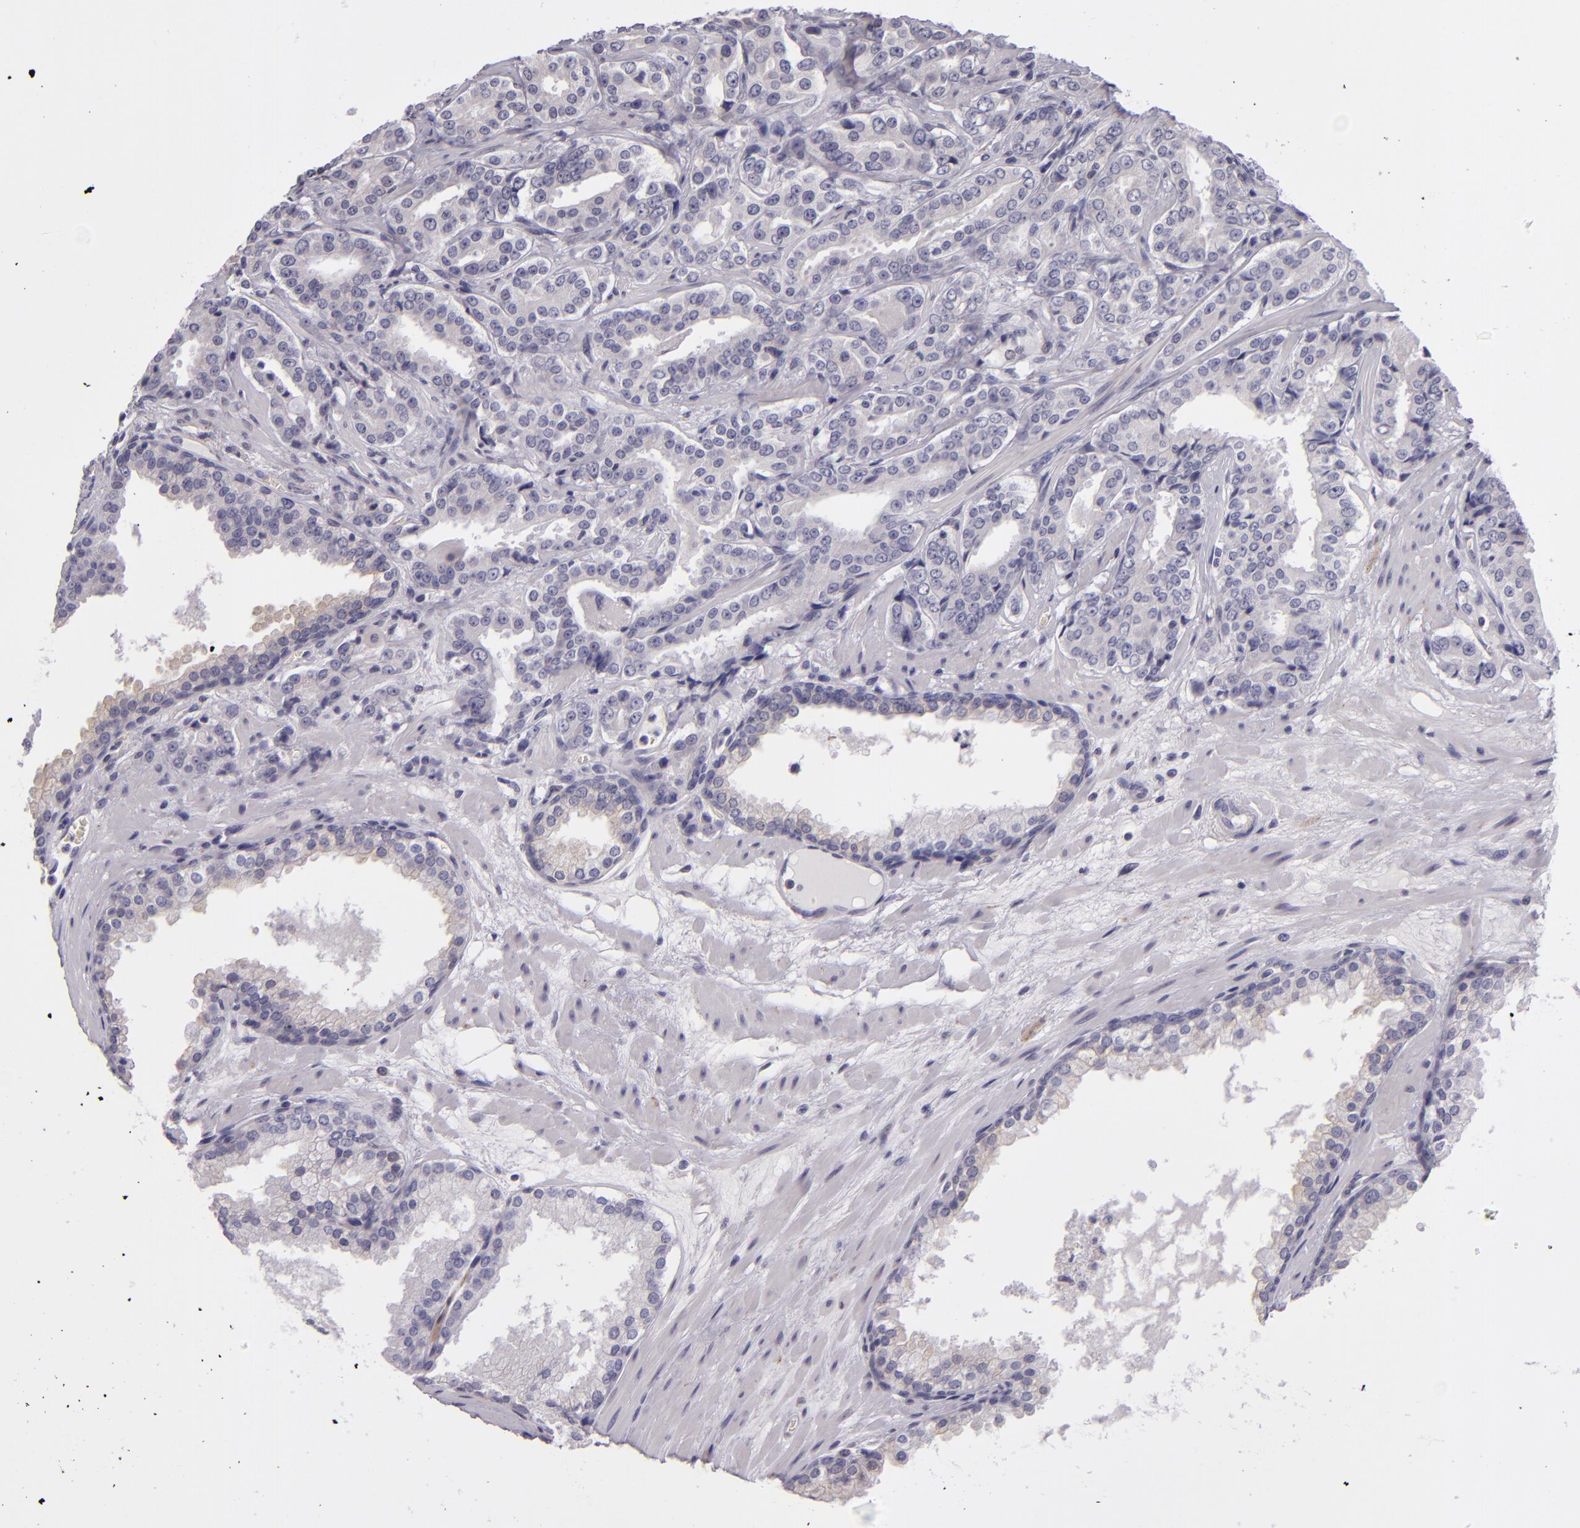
{"staining": {"intensity": "negative", "quantity": "none", "location": "none"}, "tissue": "prostate cancer", "cell_type": "Tumor cells", "image_type": "cancer", "snomed": [{"axis": "morphology", "description": "Adenocarcinoma, Medium grade"}, {"axis": "topography", "description": "Prostate"}], "caption": "Tumor cells show no significant protein expression in prostate cancer (medium-grade adenocarcinoma).", "gene": "SNCB", "patient": {"sex": "male", "age": 60}}